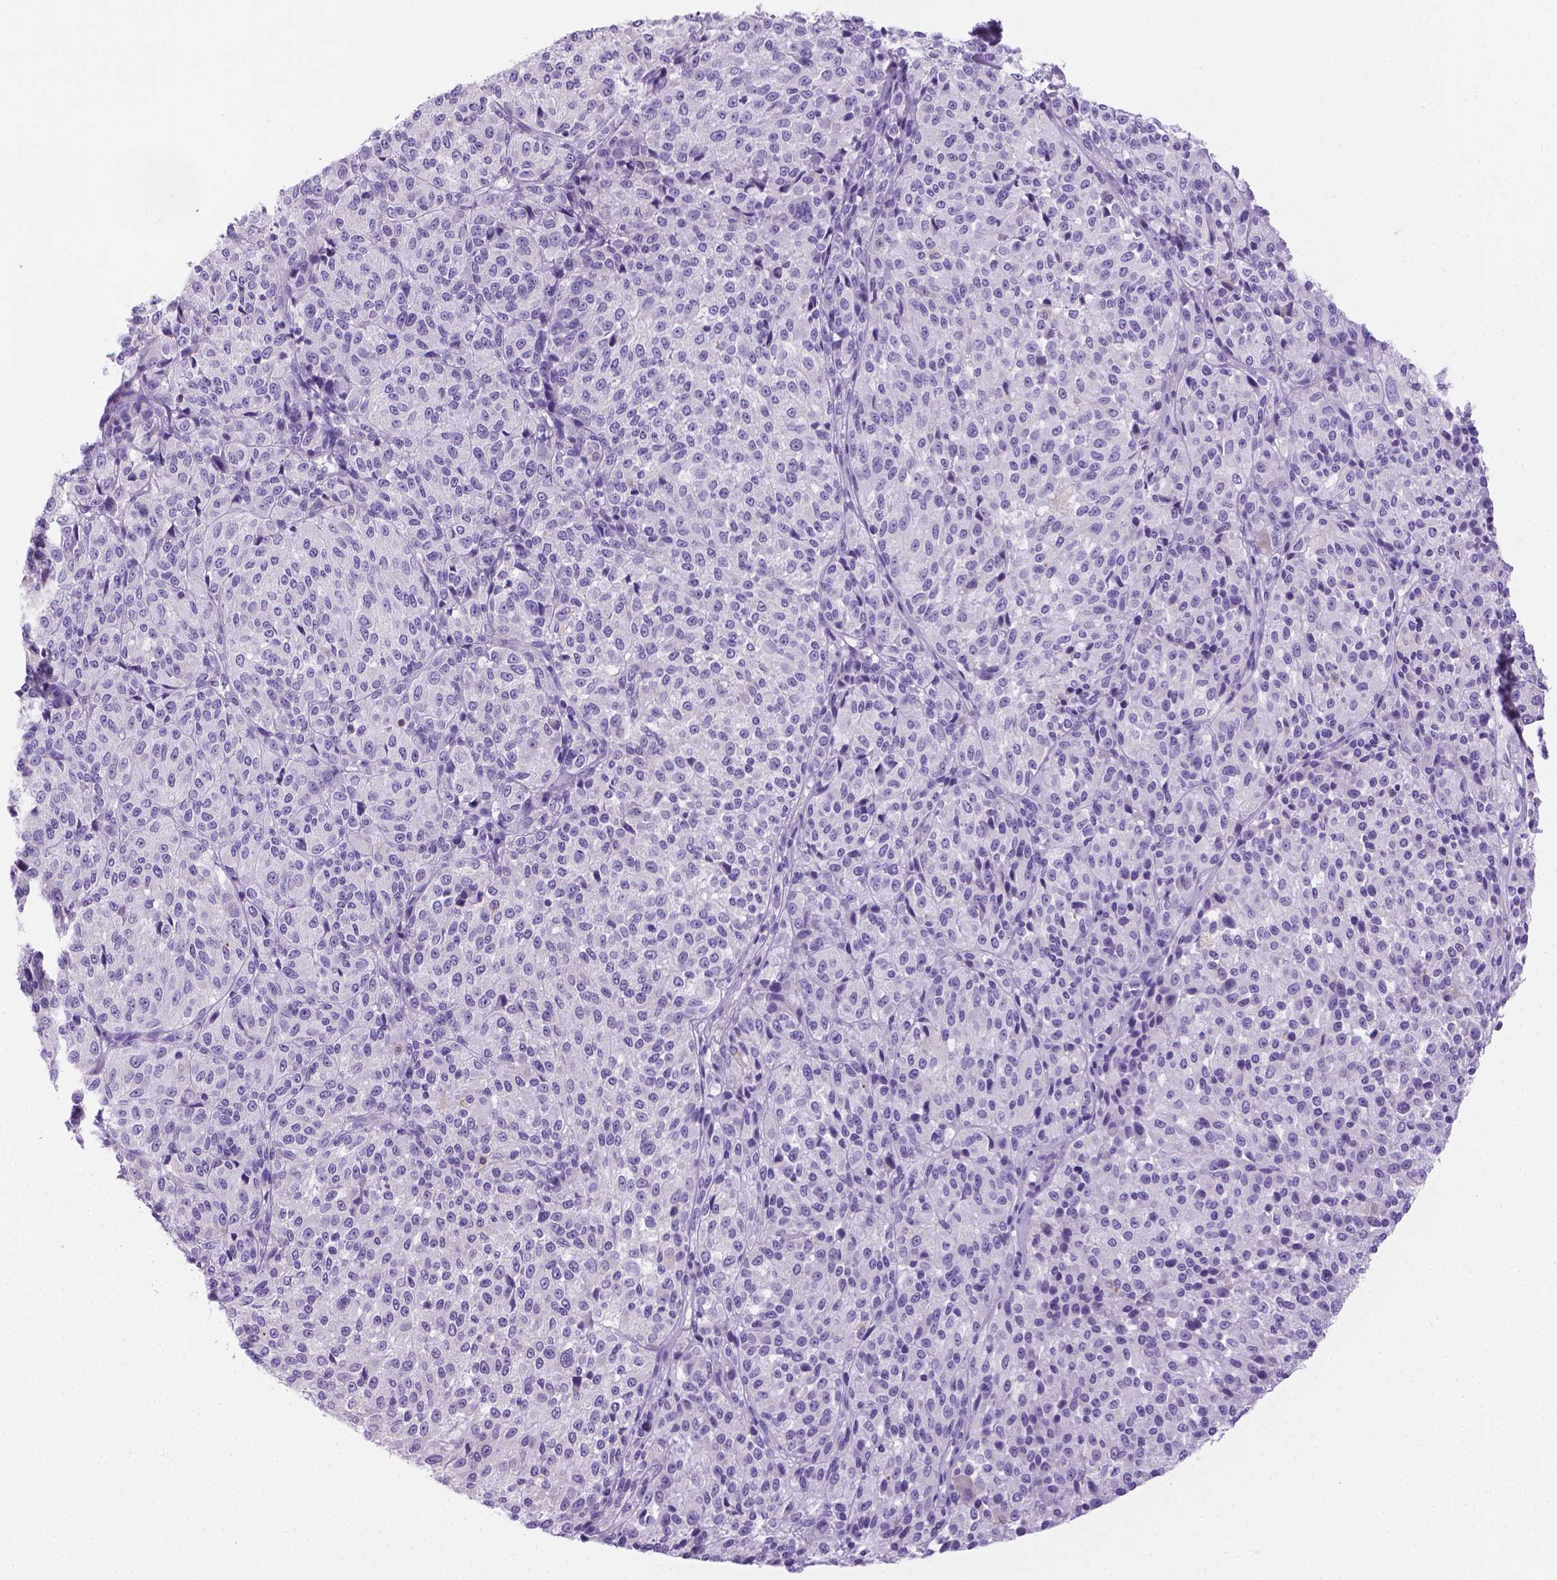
{"staining": {"intensity": "negative", "quantity": "none", "location": "none"}, "tissue": "melanoma", "cell_type": "Tumor cells", "image_type": "cancer", "snomed": [{"axis": "morphology", "description": "Malignant melanoma, Metastatic site"}, {"axis": "topography", "description": "Brain"}], "caption": "DAB immunohistochemical staining of human melanoma exhibits no significant expression in tumor cells. Brightfield microscopy of immunohistochemistry stained with DAB (brown) and hematoxylin (blue), captured at high magnification.", "gene": "SPAG6", "patient": {"sex": "female", "age": 56}}